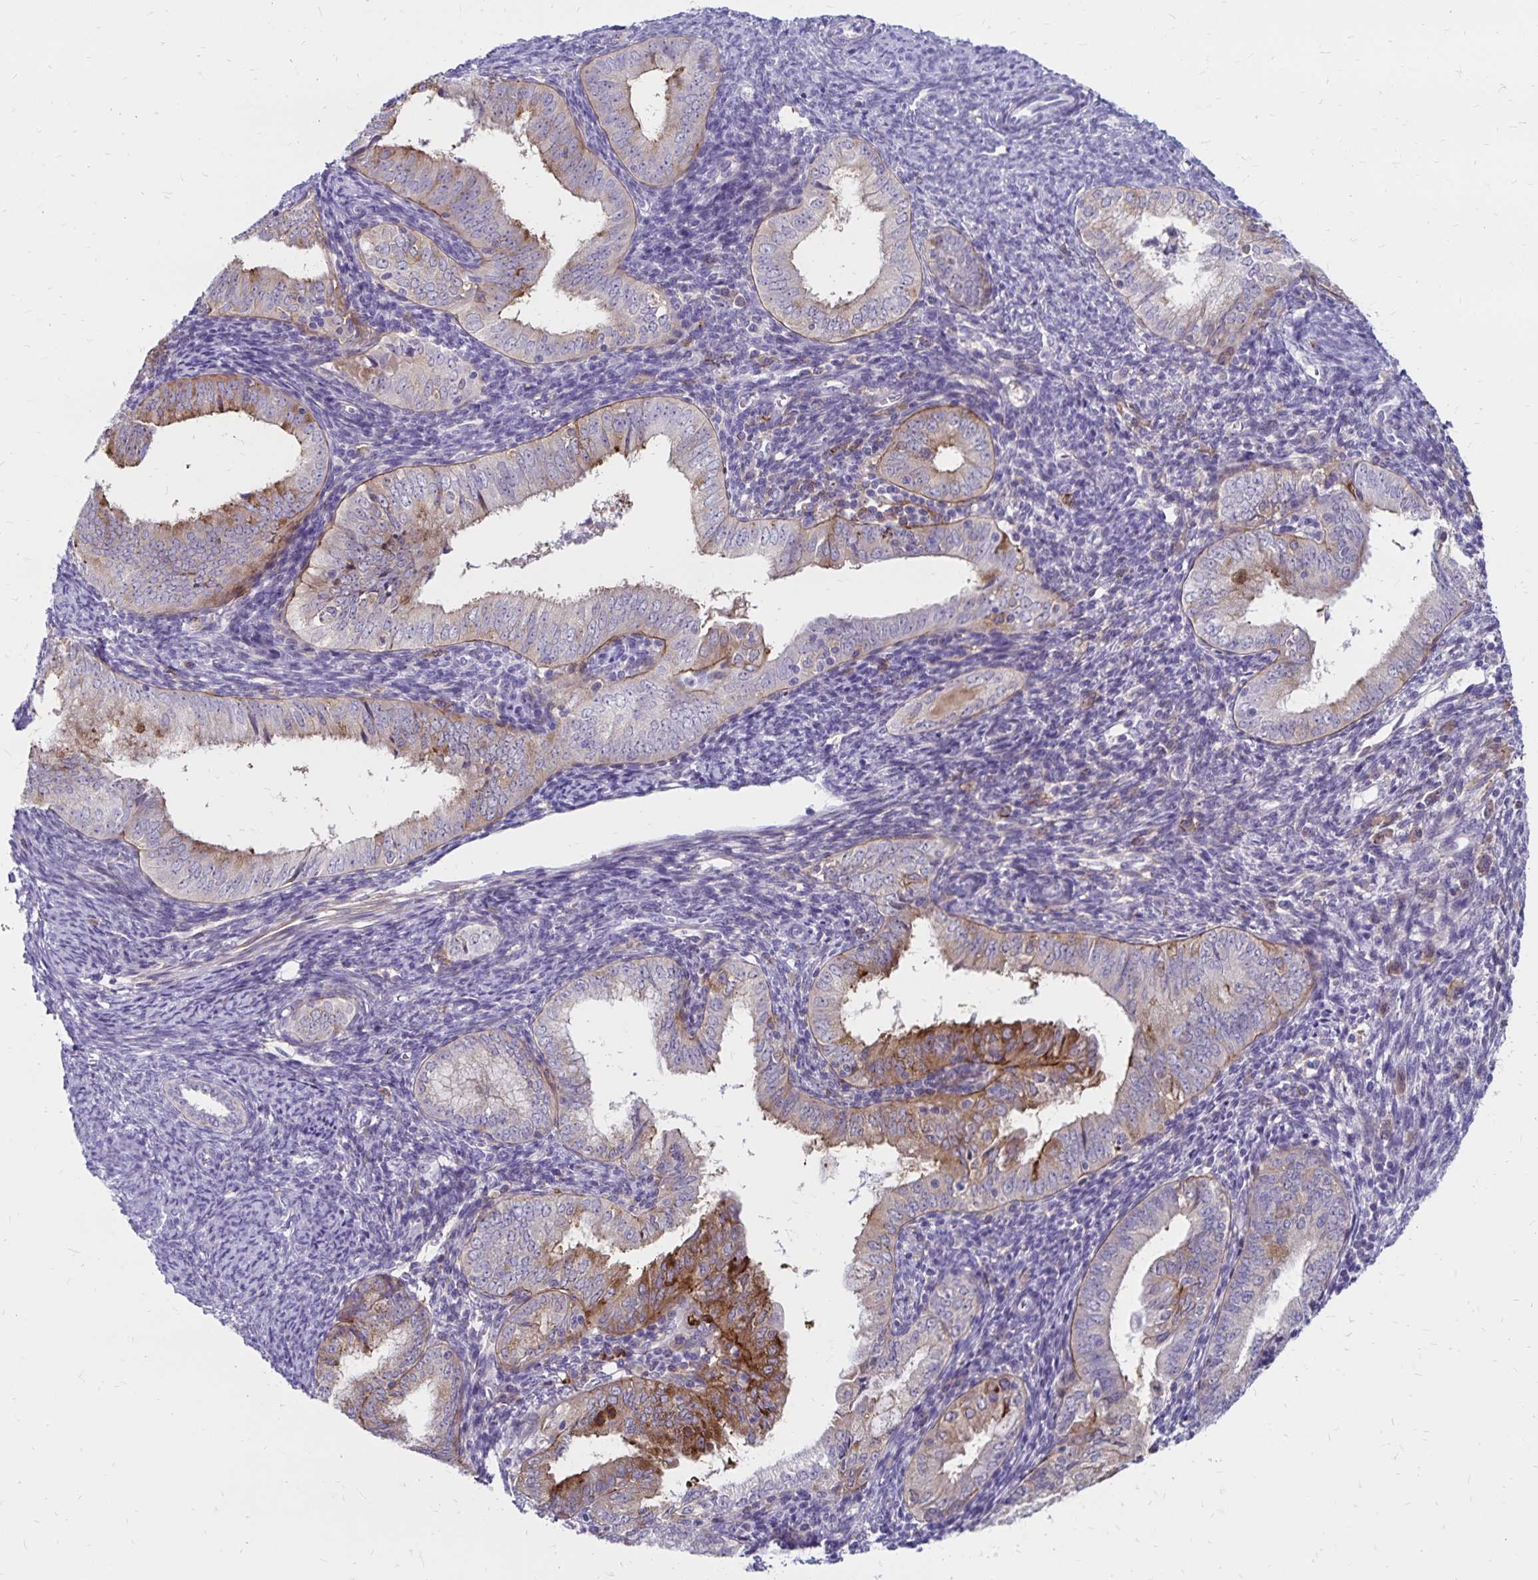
{"staining": {"intensity": "moderate", "quantity": "<25%", "location": "cytoplasmic/membranous"}, "tissue": "endometrial cancer", "cell_type": "Tumor cells", "image_type": "cancer", "snomed": [{"axis": "morphology", "description": "Adenocarcinoma, NOS"}, {"axis": "topography", "description": "Endometrium"}], "caption": "IHC of human endometrial adenocarcinoma displays low levels of moderate cytoplasmic/membranous positivity in about <25% of tumor cells.", "gene": "TNS3", "patient": {"sex": "female", "age": 55}}